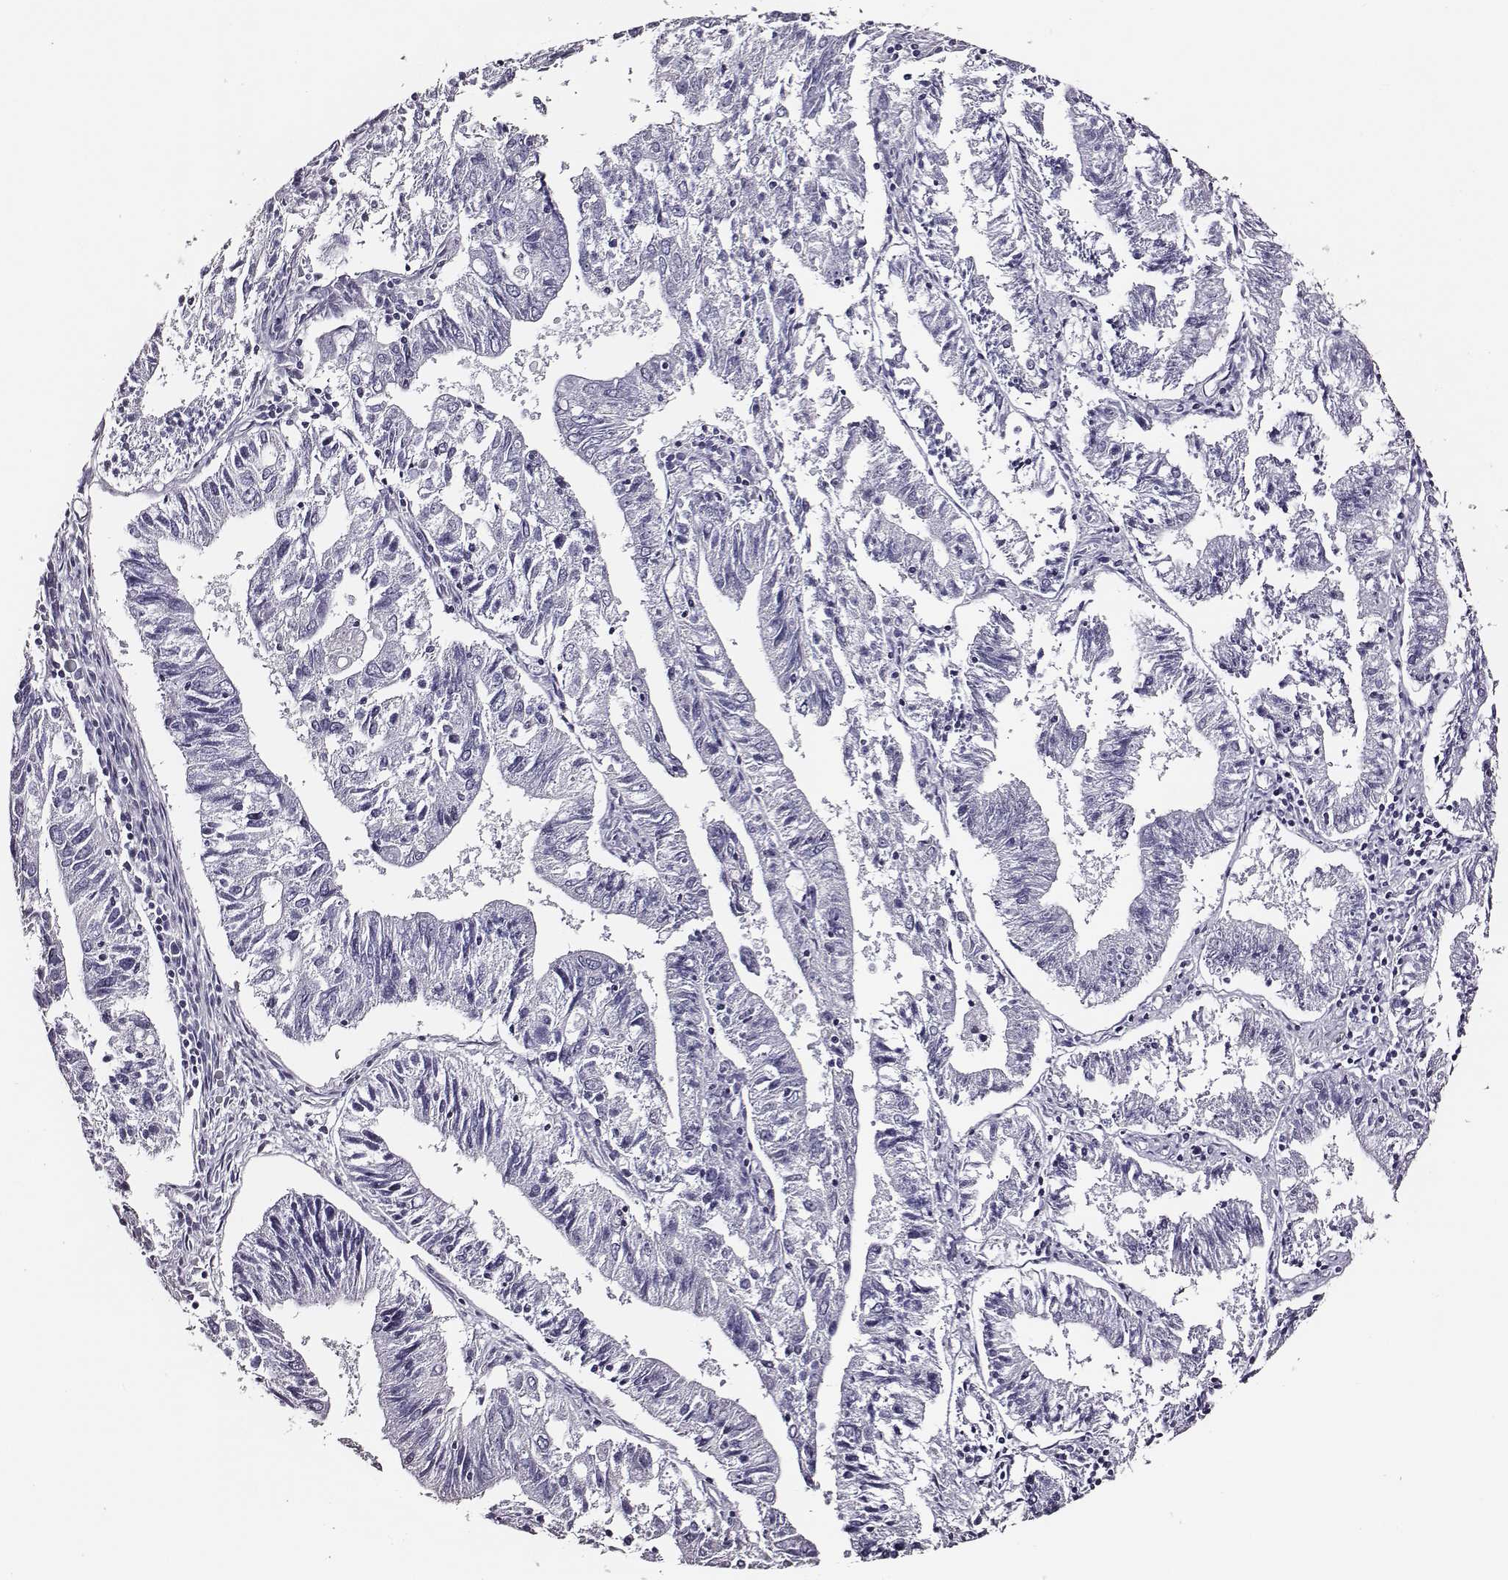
{"staining": {"intensity": "negative", "quantity": "none", "location": "none"}, "tissue": "endometrial cancer", "cell_type": "Tumor cells", "image_type": "cancer", "snomed": [{"axis": "morphology", "description": "Adenocarcinoma, NOS"}, {"axis": "topography", "description": "Endometrium"}], "caption": "Tumor cells show no significant protein positivity in endometrial cancer (adenocarcinoma). (DAB IHC visualized using brightfield microscopy, high magnification).", "gene": "DPEP1", "patient": {"sex": "female", "age": 82}}